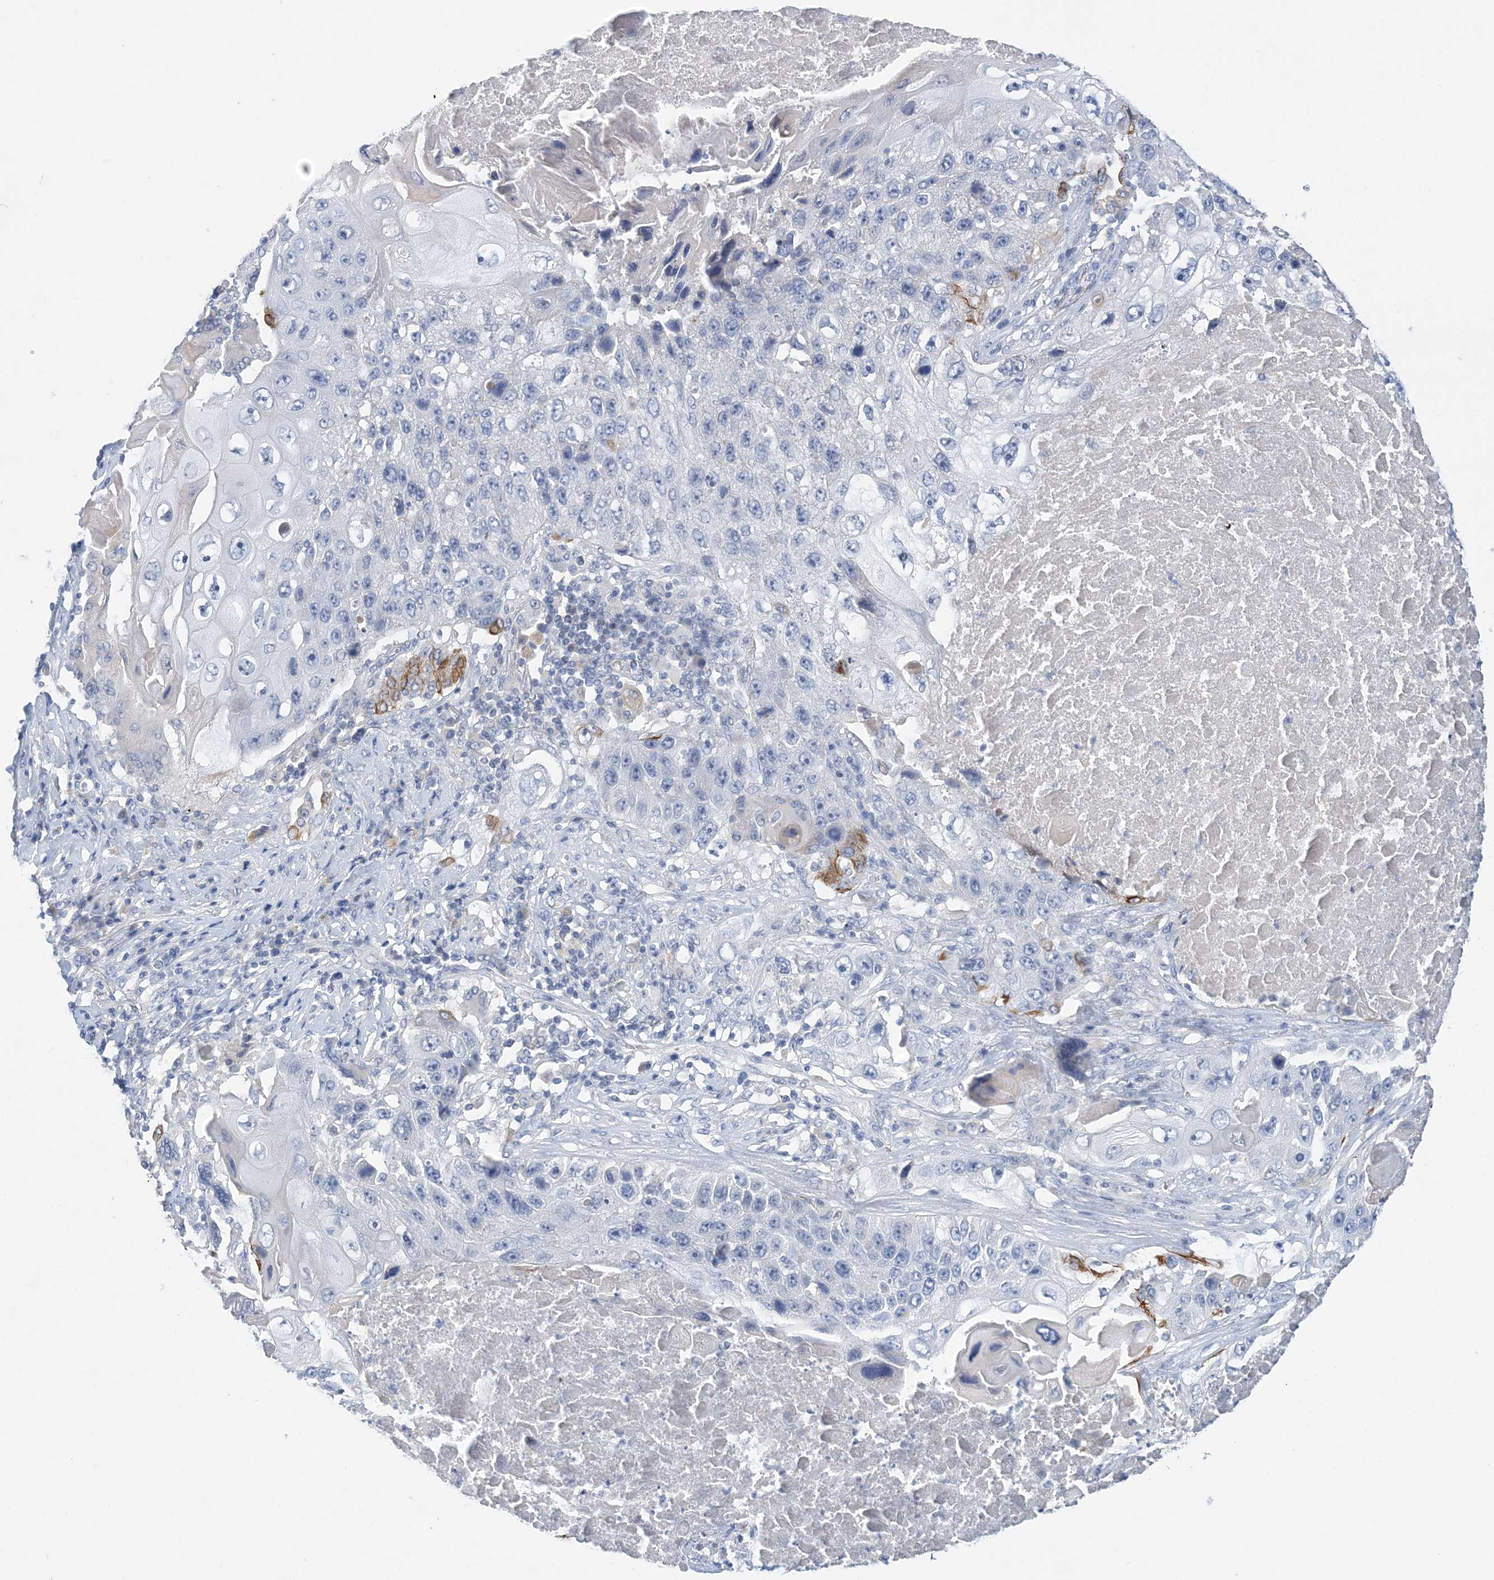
{"staining": {"intensity": "moderate", "quantity": "<25%", "location": "cytoplasmic/membranous"}, "tissue": "lung cancer", "cell_type": "Tumor cells", "image_type": "cancer", "snomed": [{"axis": "morphology", "description": "Squamous cell carcinoma, NOS"}, {"axis": "topography", "description": "Lung"}], "caption": "A brown stain highlights moderate cytoplasmic/membranous staining of a protein in lung cancer (squamous cell carcinoma) tumor cells.", "gene": "LRRIQ4", "patient": {"sex": "male", "age": 61}}